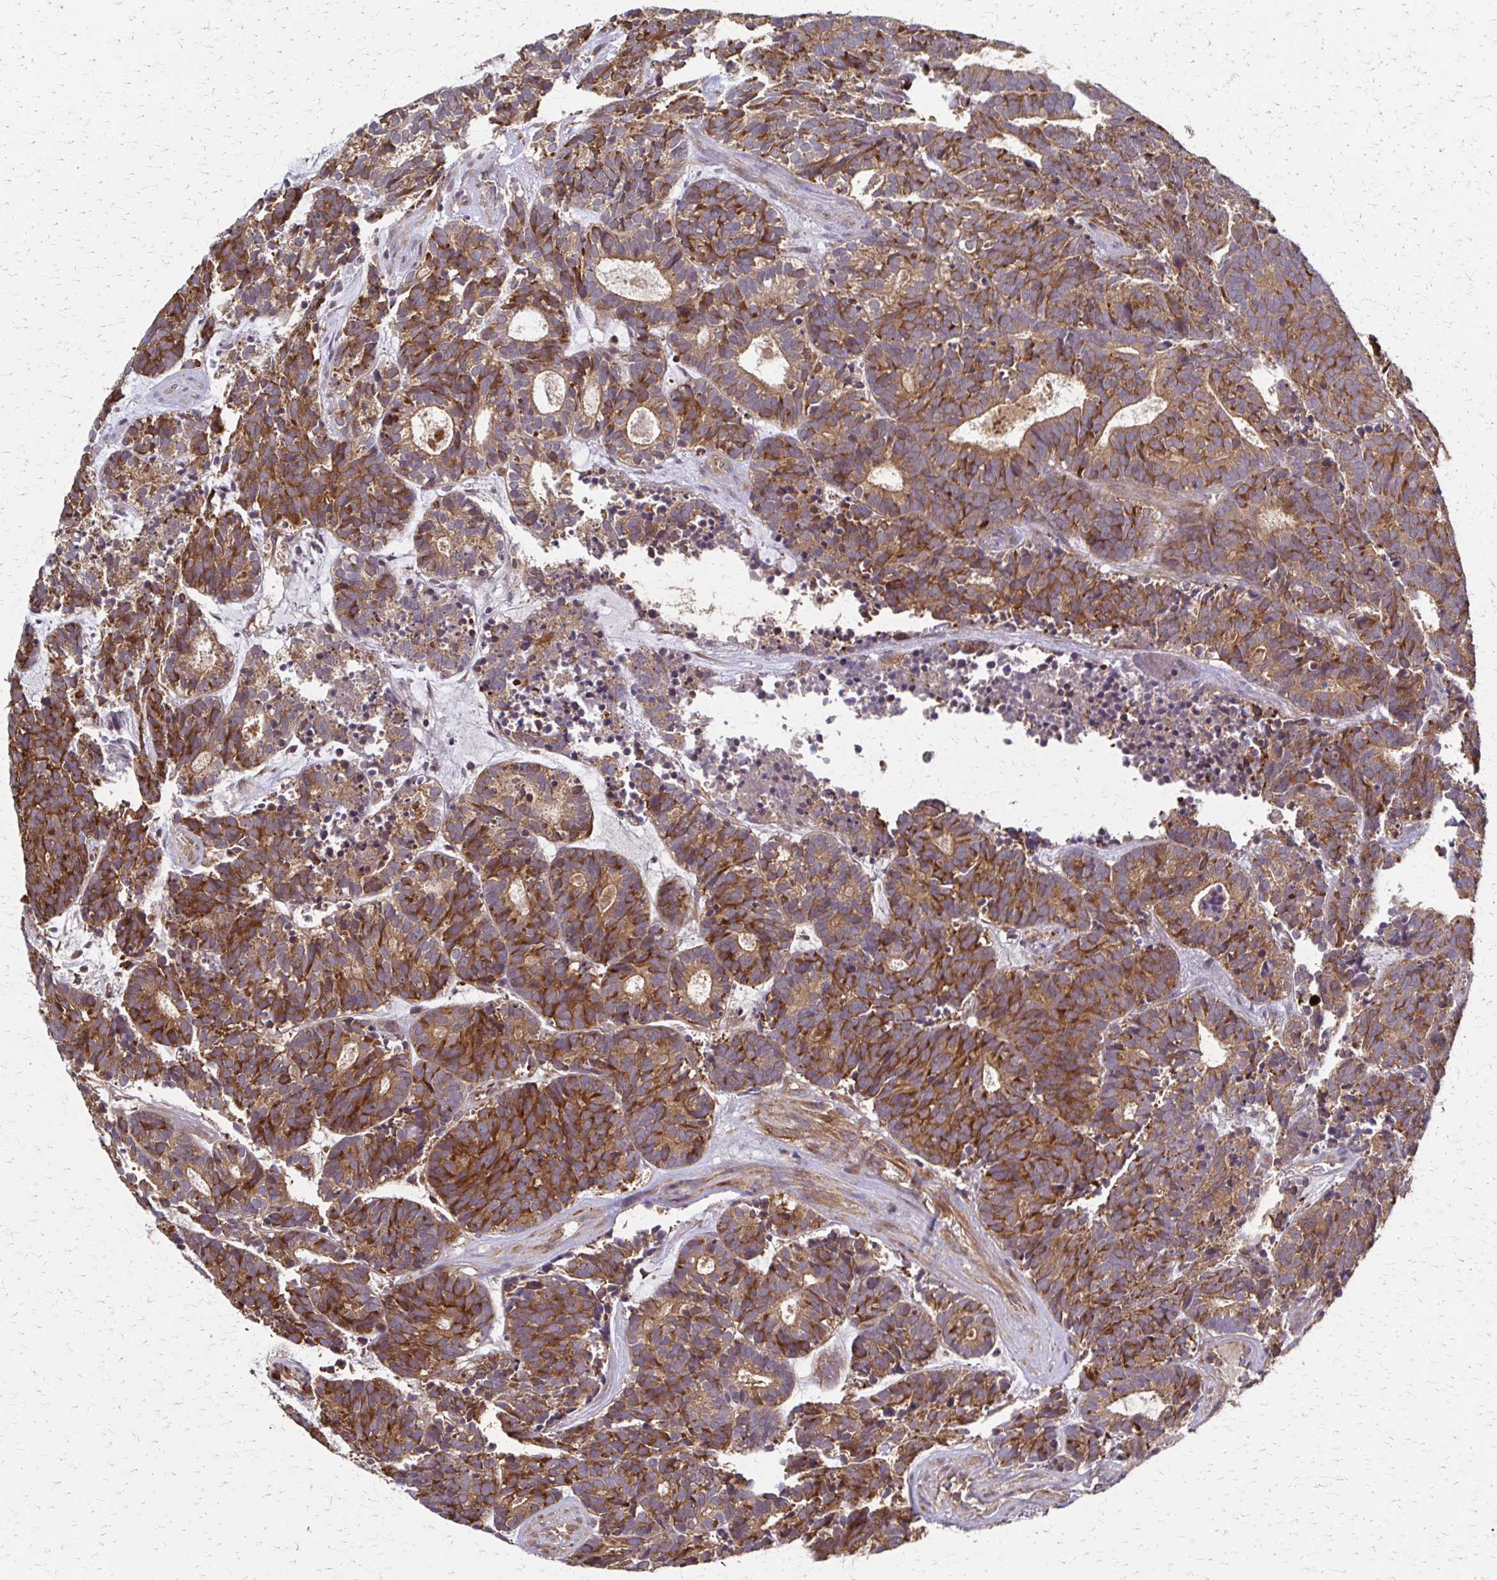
{"staining": {"intensity": "strong", "quantity": ">75%", "location": "cytoplasmic/membranous"}, "tissue": "head and neck cancer", "cell_type": "Tumor cells", "image_type": "cancer", "snomed": [{"axis": "morphology", "description": "Adenocarcinoma, NOS"}, {"axis": "topography", "description": "Head-Neck"}], "caption": "DAB (3,3'-diaminobenzidine) immunohistochemical staining of human adenocarcinoma (head and neck) displays strong cytoplasmic/membranous protein positivity in approximately >75% of tumor cells. (IHC, brightfield microscopy, high magnification).", "gene": "EEF2", "patient": {"sex": "female", "age": 81}}